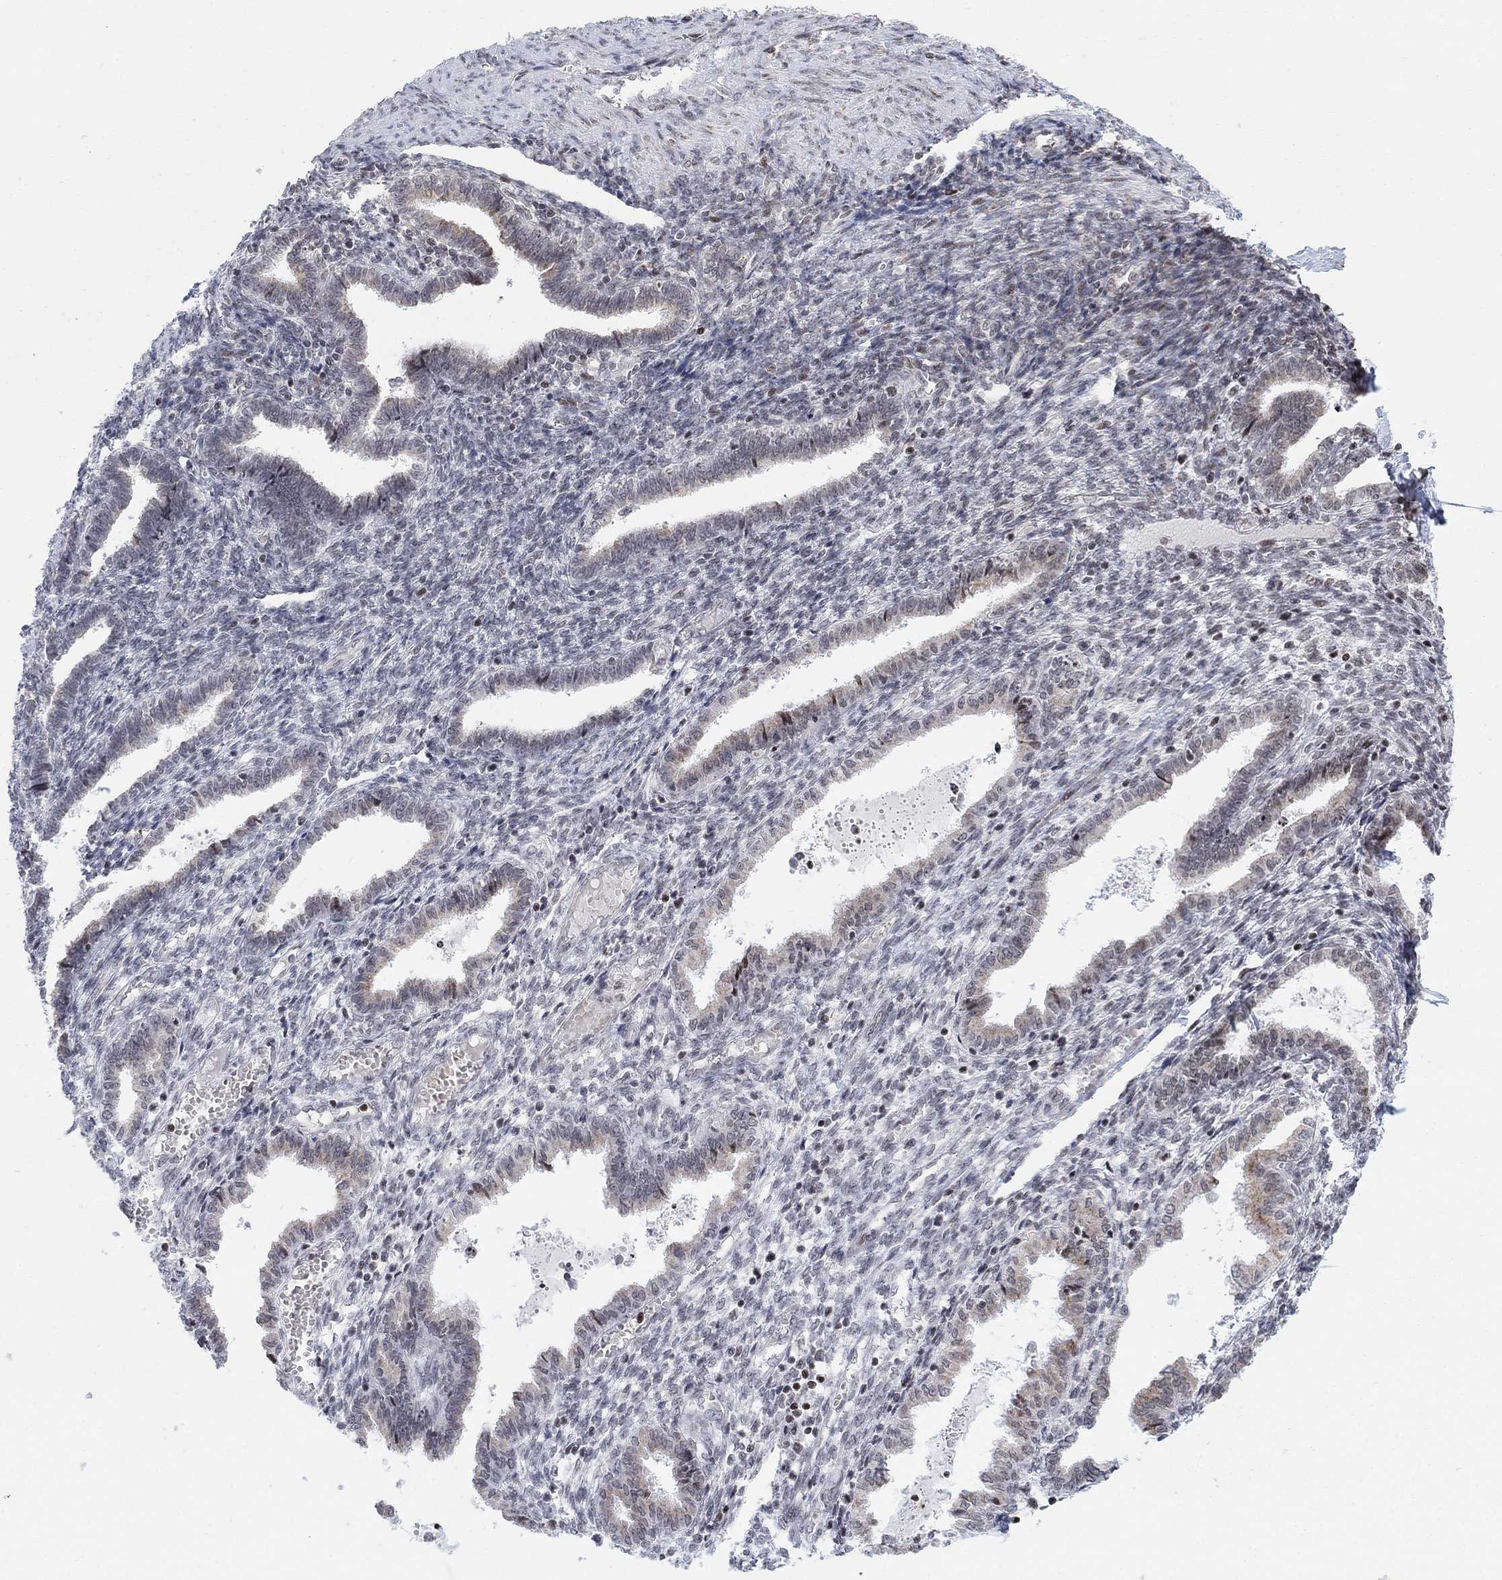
{"staining": {"intensity": "negative", "quantity": "none", "location": "none"}, "tissue": "endometrium", "cell_type": "Cells in endometrial stroma", "image_type": "normal", "snomed": [{"axis": "morphology", "description": "Normal tissue, NOS"}, {"axis": "topography", "description": "Endometrium"}], "caption": "IHC micrograph of unremarkable endometrium stained for a protein (brown), which exhibits no staining in cells in endometrial stroma.", "gene": "ABHD14A", "patient": {"sex": "female", "age": 43}}